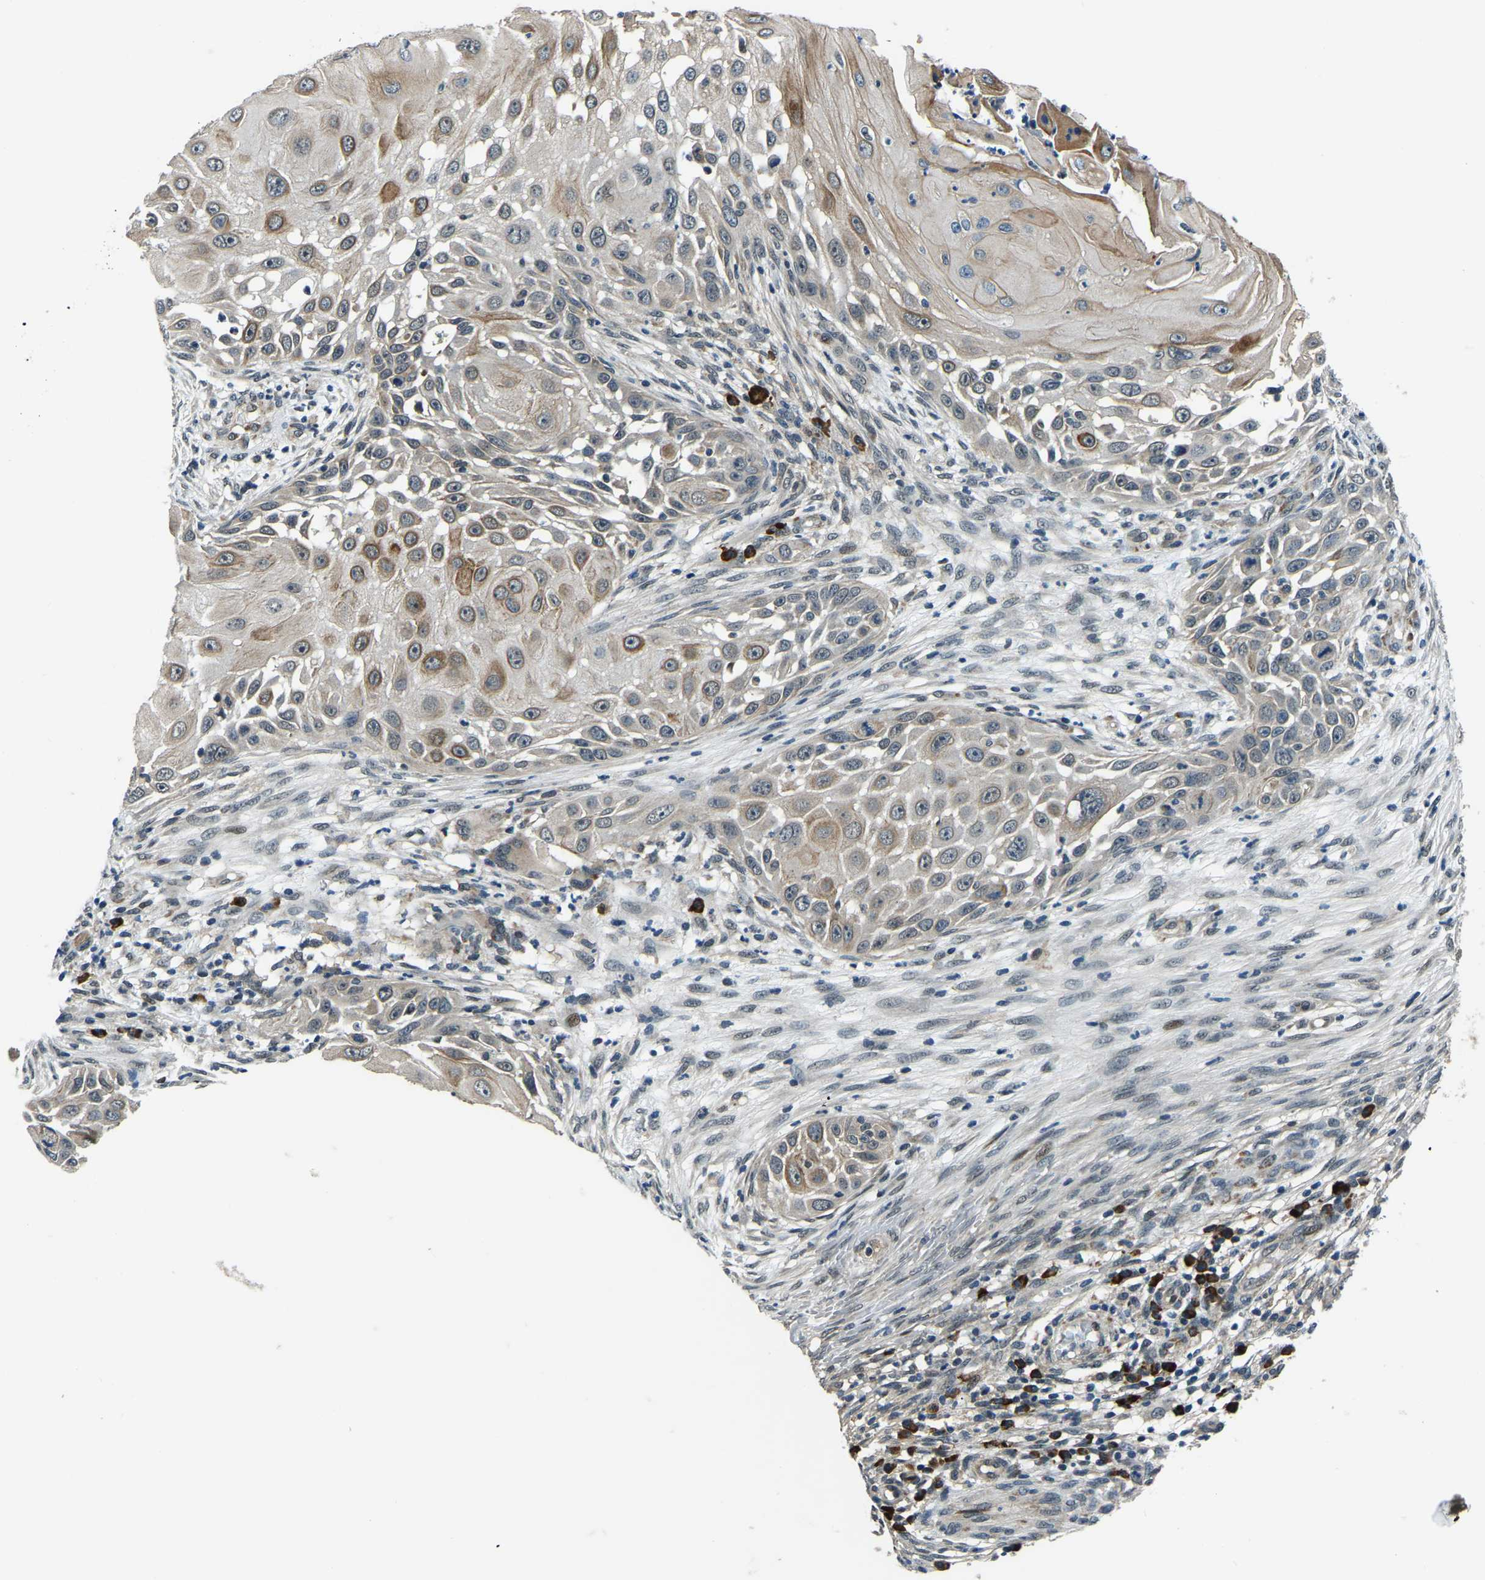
{"staining": {"intensity": "moderate", "quantity": "<25%", "location": "cytoplasmic/membranous"}, "tissue": "skin cancer", "cell_type": "Tumor cells", "image_type": "cancer", "snomed": [{"axis": "morphology", "description": "Squamous cell carcinoma, NOS"}, {"axis": "topography", "description": "Skin"}], "caption": "Immunohistochemistry (IHC) staining of squamous cell carcinoma (skin), which shows low levels of moderate cytoplasmic/membranous staining in about <25% of tumor cells indicating moderate cytoplasmic/membranous protein staining. The staining was performed using DAB (brown) for protein detection and nuclei were counterstained in hematoxylin (blue).", "gene": "ING2", "patient": {"sex": "female", "age": 44}}